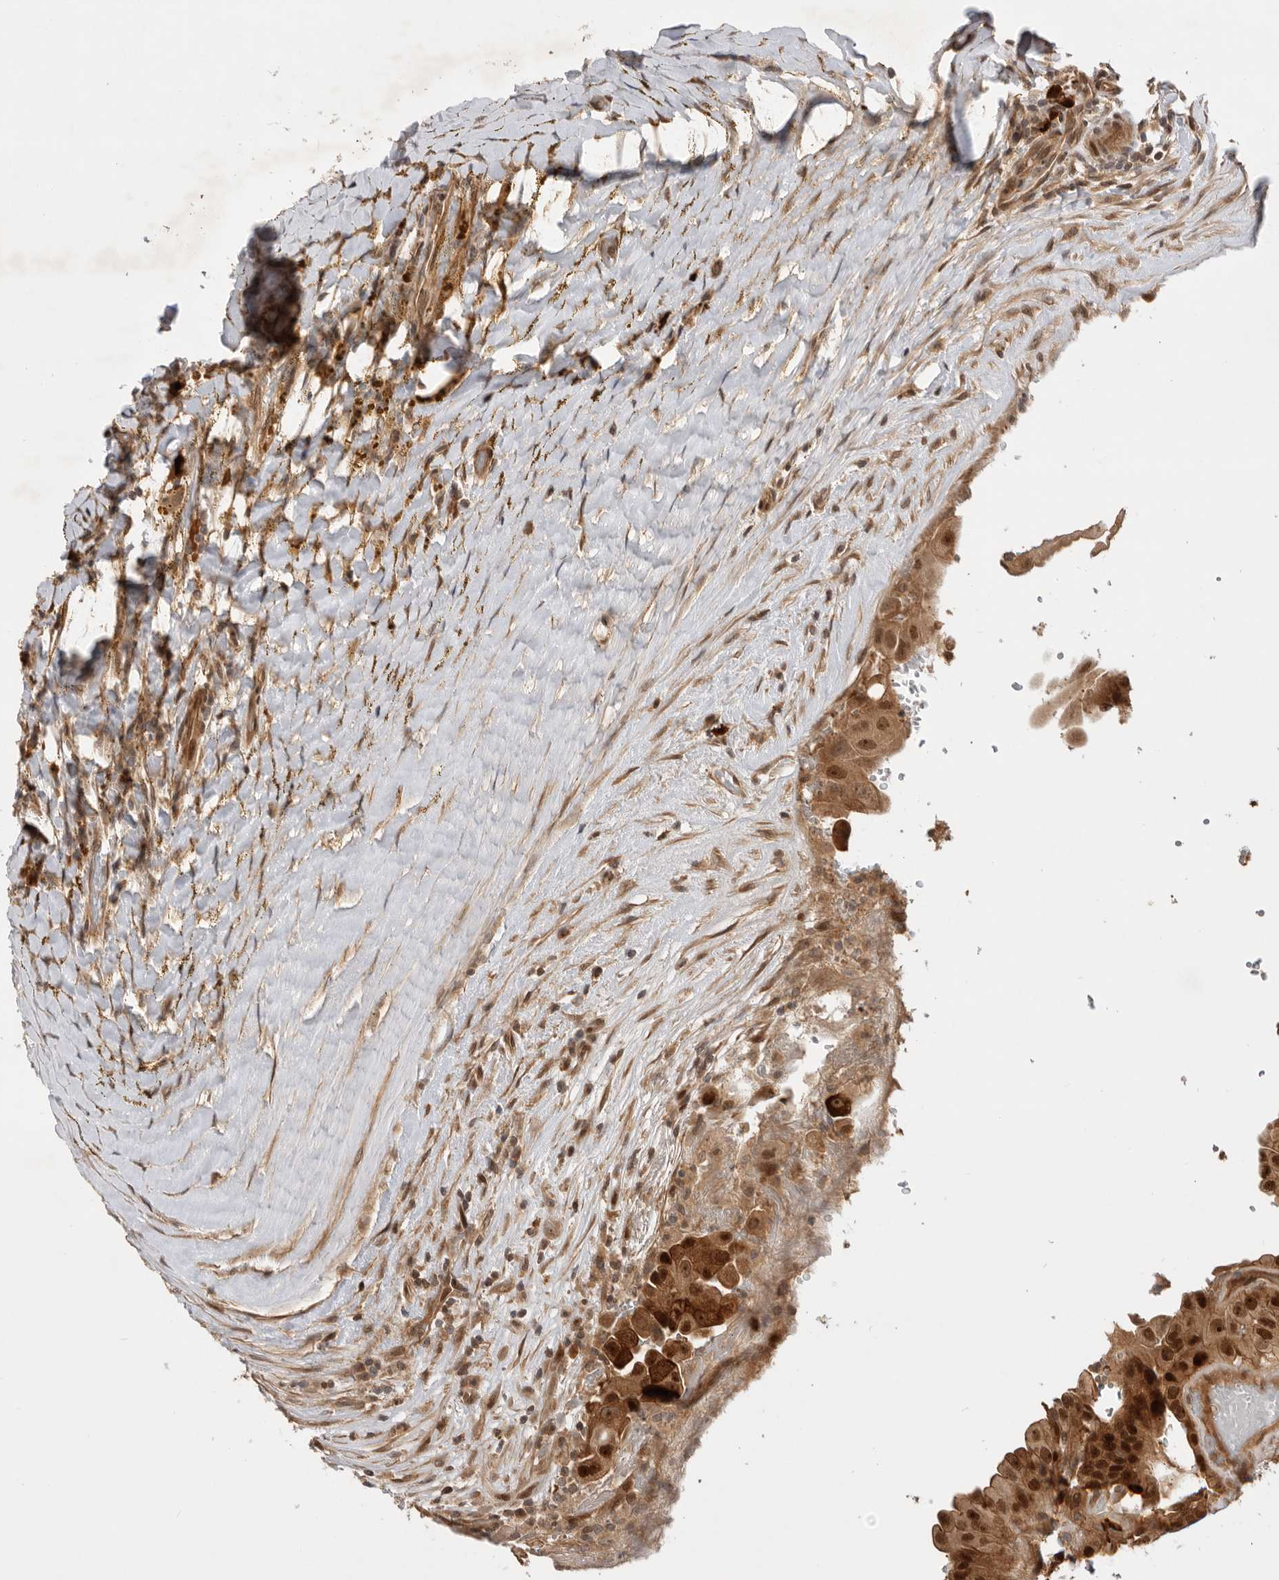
{"staining": {"intensity": "strong", "quantity": ">75%", "location": "cytoplasmic/membranous,nuclear"}, "tissue": "thyroid cancer", "cell_type": "Tumor cells", "image_type": "cancer", "snomed": [{"axis": "morphology", "description": "Papillary adenocarcinoma, NOS"}, {"axis": "topography", "description": "Thyroid gland"}], "caption": "Strong cytoplasmic/membranous and nuclear staining for a protein is identified in about >75% of tumor cells of thyroid papillary adenocarcinoma using IHC.", "gene": "DCAF8", "patient": {"sex": "male", "age": 77}}